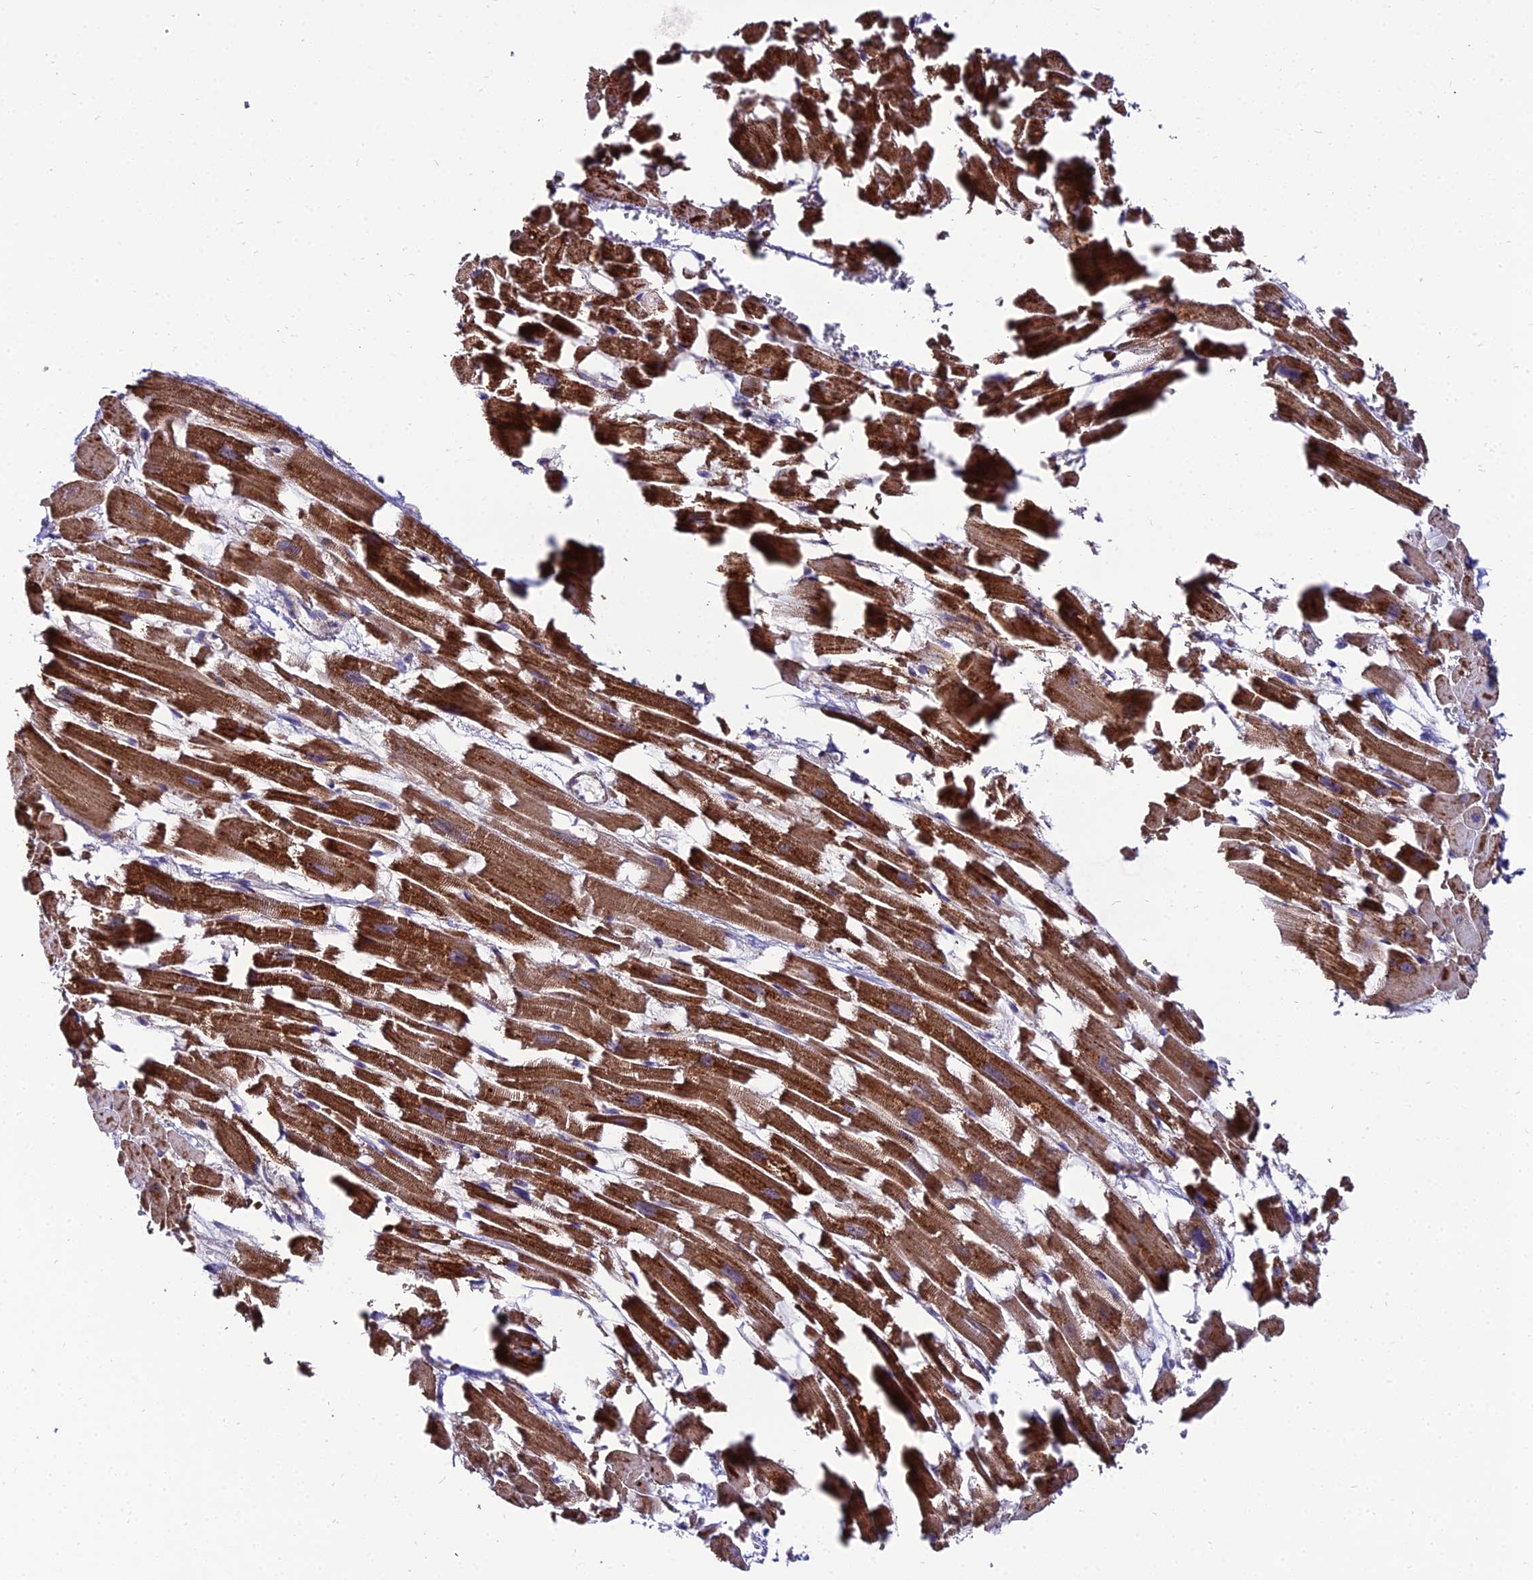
{"staining": {"intensity": "strong", "quantity": ">75%", "location": "cytoplasmic/membranous"}, "tissue": "heart muscle", "cell_type": "Cardiomyocytes", "image_type": "normal", "snomed": [{"axis": "morphology", "description": "Normal tissue, NOS"}, {"axis": "topography", "description": "Heart"}], "caption": "Protein staining of unremarkable heart muscle displays strong cytoplasmic/membranous staining in approximately >75% of cardiomyocytes. (DAB IHC with brightfield microscopy, high magnification).", "gene": "PSMD2", "patient": {"sex": "female", "age": 64}}